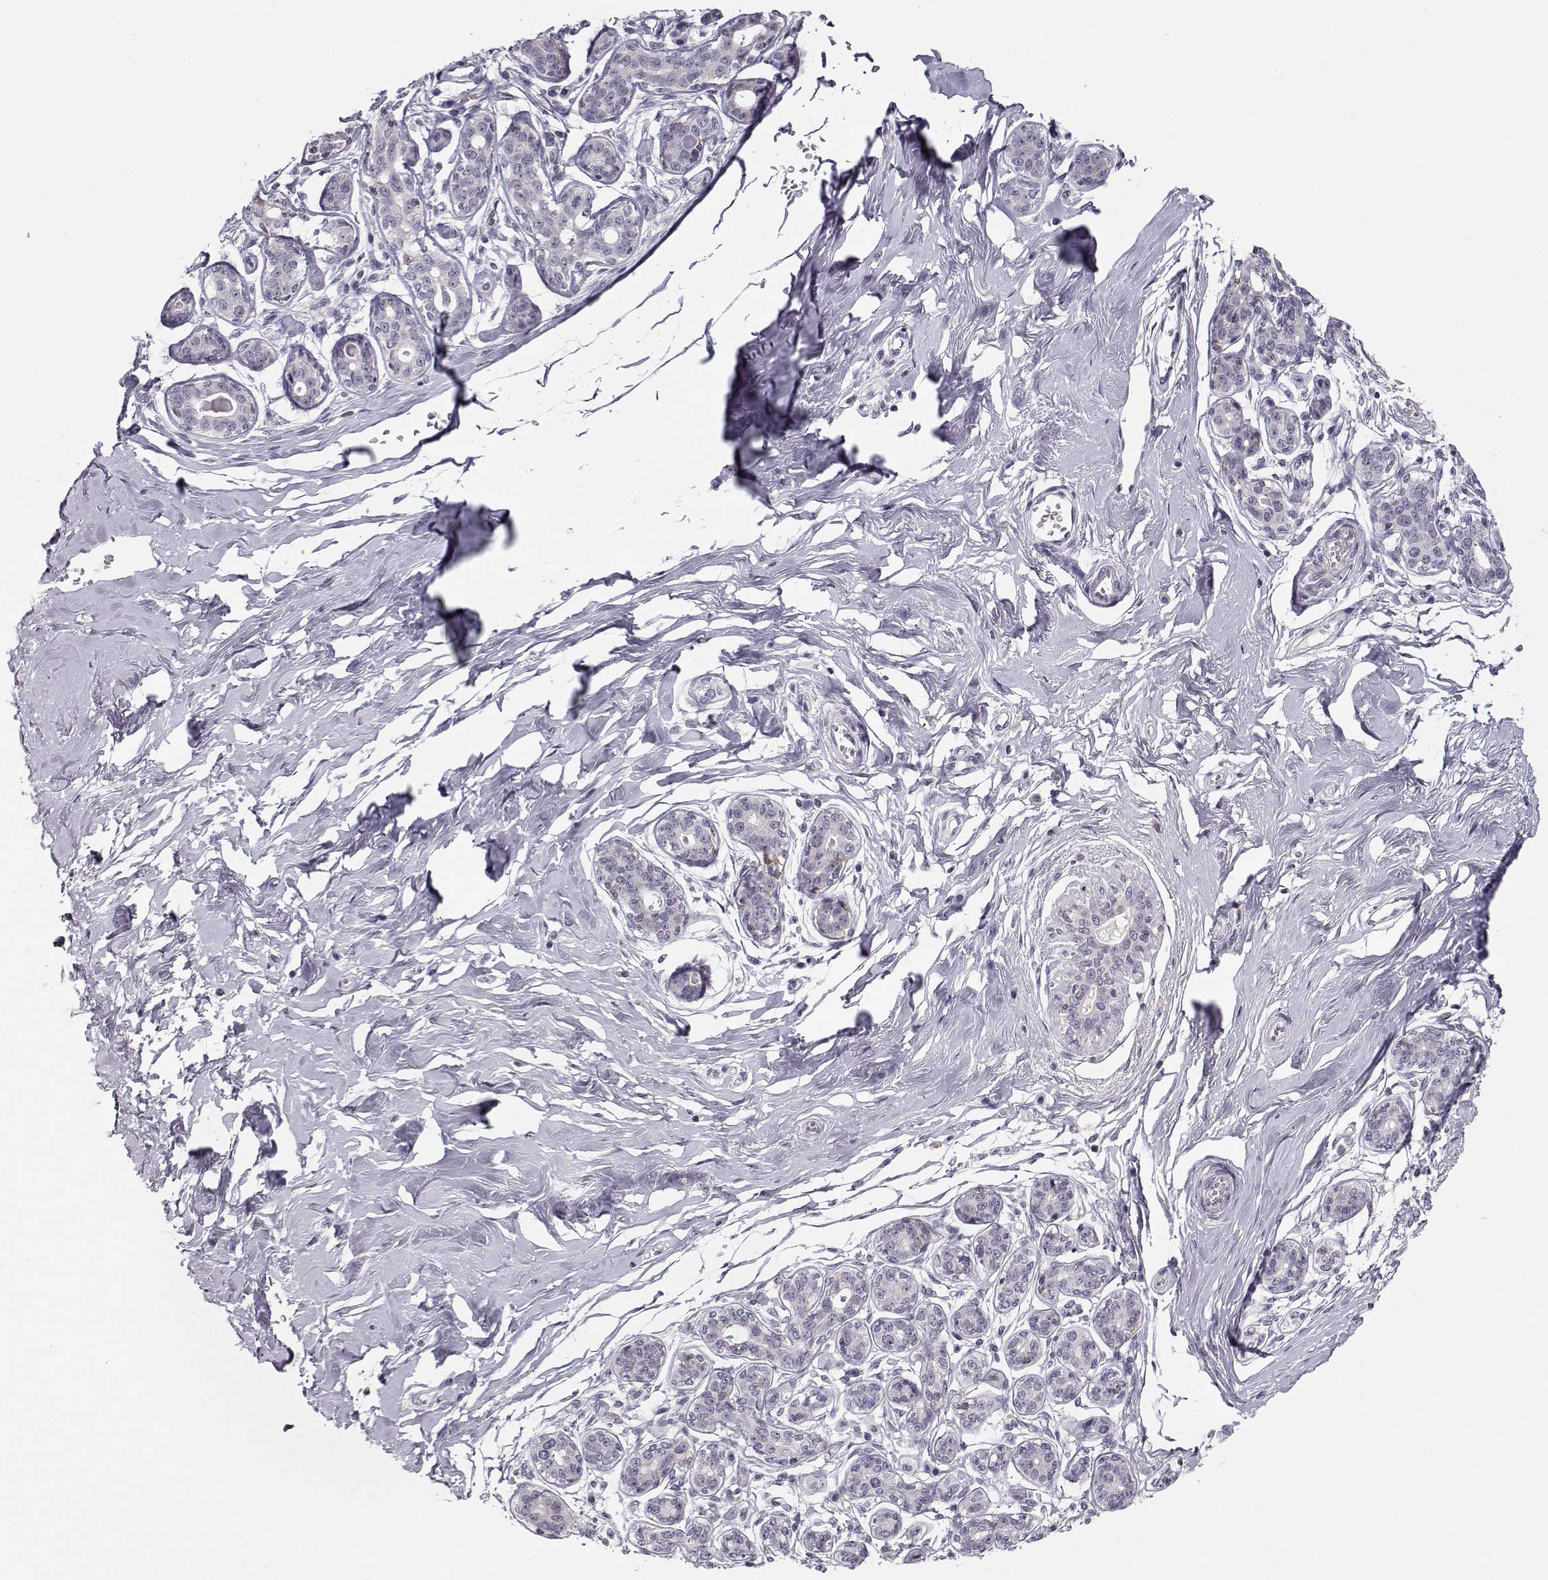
{"staining": {"intensity": "negative", "quantity": "none", "location": "none"}, "tissue": "breast", "cell_type": "Adipocytes", "image_type": "normal", "snomed": [{"axis": "morphology", "description": "Normal tissue, NOS"}, {"axis": "topography", "description": "Skin"}, {"axis": "topography", "description": "Breast"}], "caption": "DAB (3,3'-diaminobenzidine) immunohistochemical staining of benign human breast reveals no significant staining in adipocytes. Brightfield microscopy of IHC stained with DAB (brown) and hematoxylin (blue), captured at high magnification.", "gene": "TEPP", "patient": {"sex": "female", "age": 43}}